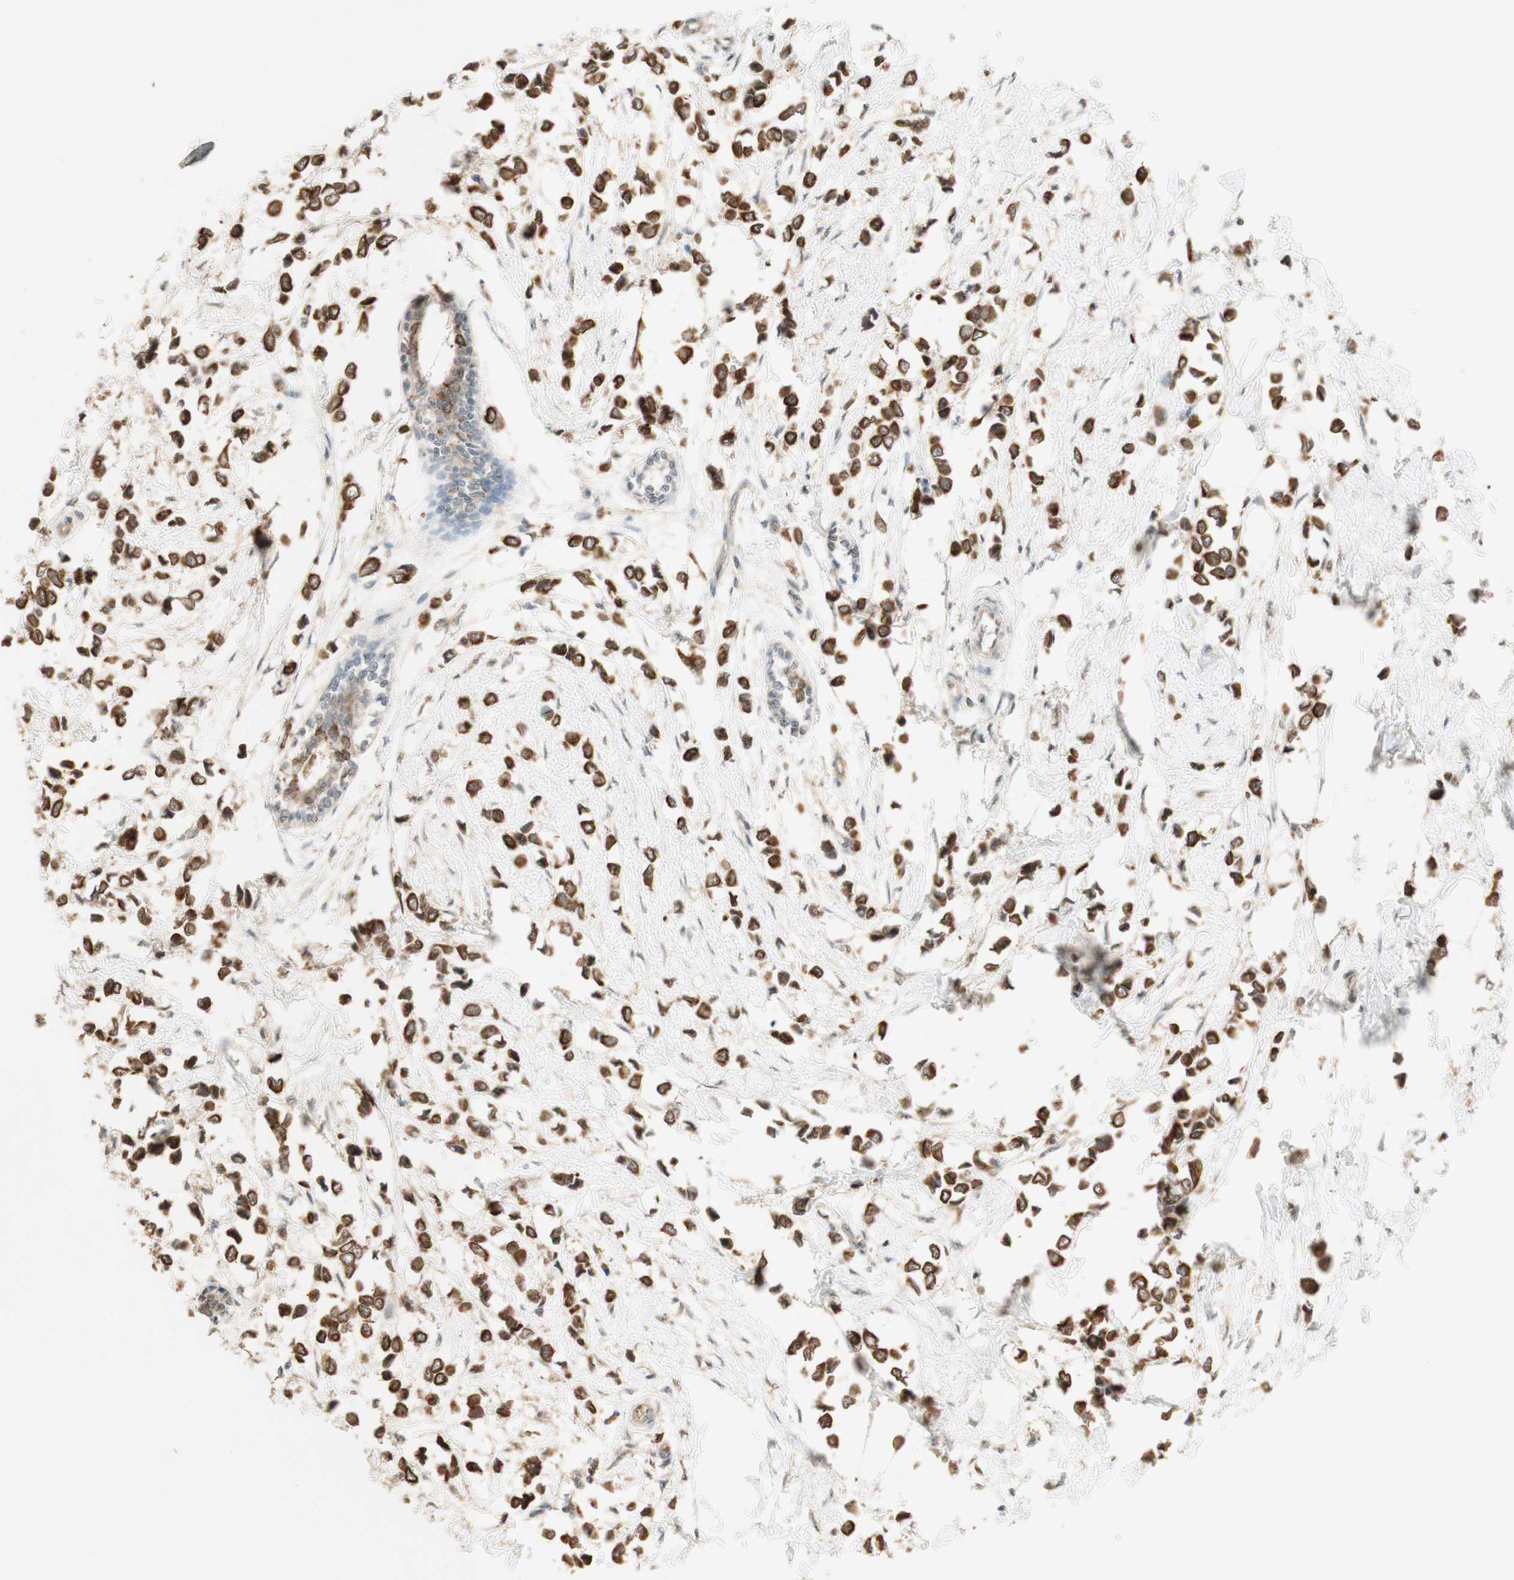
{"staining": {"intensity": "strong", "quantity": ">75%", "location": "cytoplasmic/membranous"}, "tissue": "breast cancer", "cell_type": "Tumor cells", "image_type": "cancer", "snomed": [{"axis": "morphology", "description": "Lobular carcinoma"}, {"axis": "topography", "description": "Breast"}], "caption": "High-power microscopy captured an immunohistochemistry micrograph of breast cancer, revealing strong cytoplasmic/membranous staining in about >75% of tumor cells.", "gene": "SPINT2", "patient": {"sex": "female", "age": 51}}